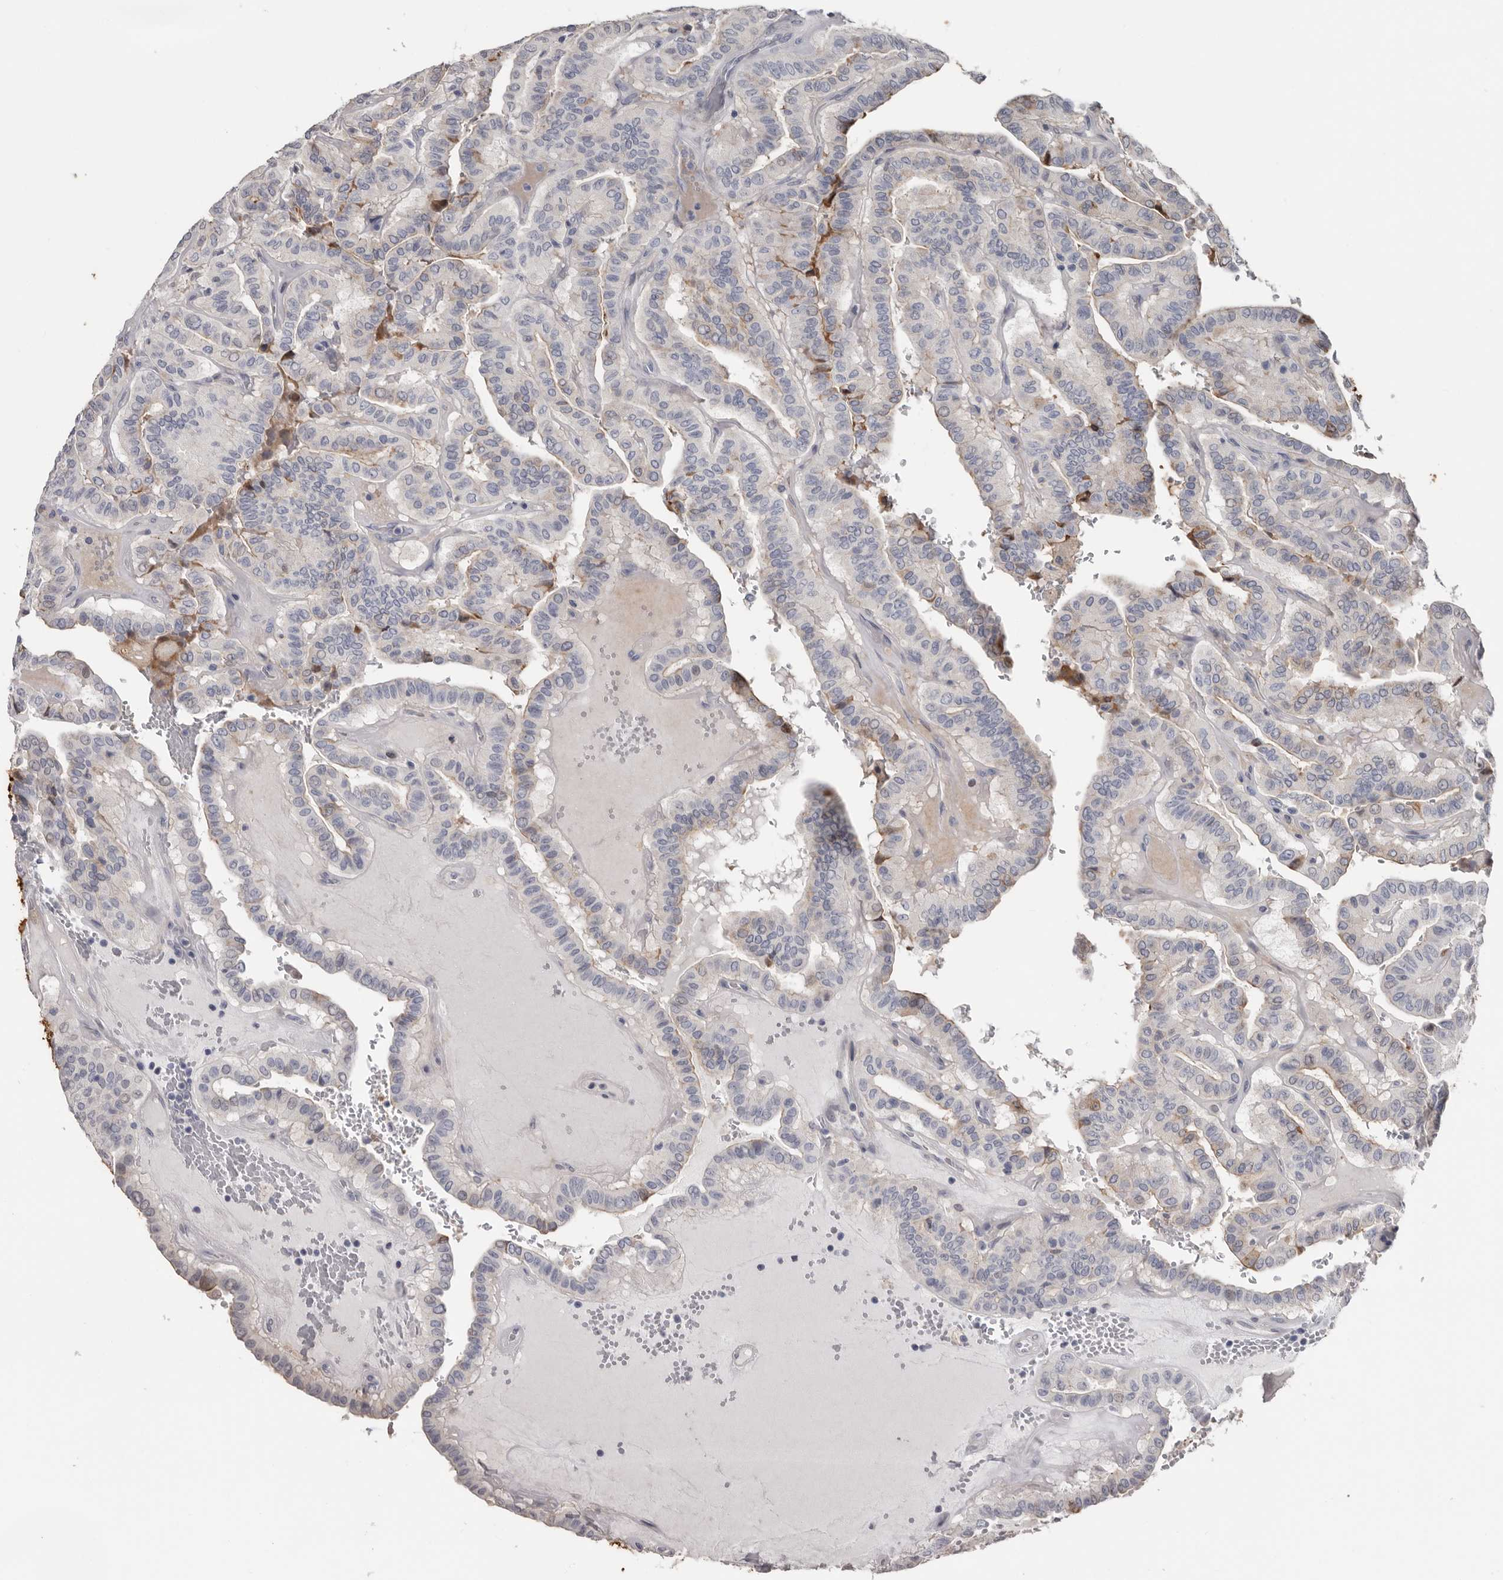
{"staining": {"intensity": "negative", "quantity": "none", "location": "none"}, "tissue": "thyroid cancer", "cell_type": "Tumor cells", "image_type": "cancer", "snomed": [{"axis": "morphology", "description": "Papillary adenocarcinoma, NOS"}, {"axis": "topography", "description": "Thyroid gland"}], "caption": "The micrograph displays no significant positivity in tumor cells of papillary adenocarcinoma (thyroid). (DAB immunohistochemistry visualized using brightfield microscopy, high magnification).", "gene": "FABP7", "patient": {"sex": "male", "age": 77}}